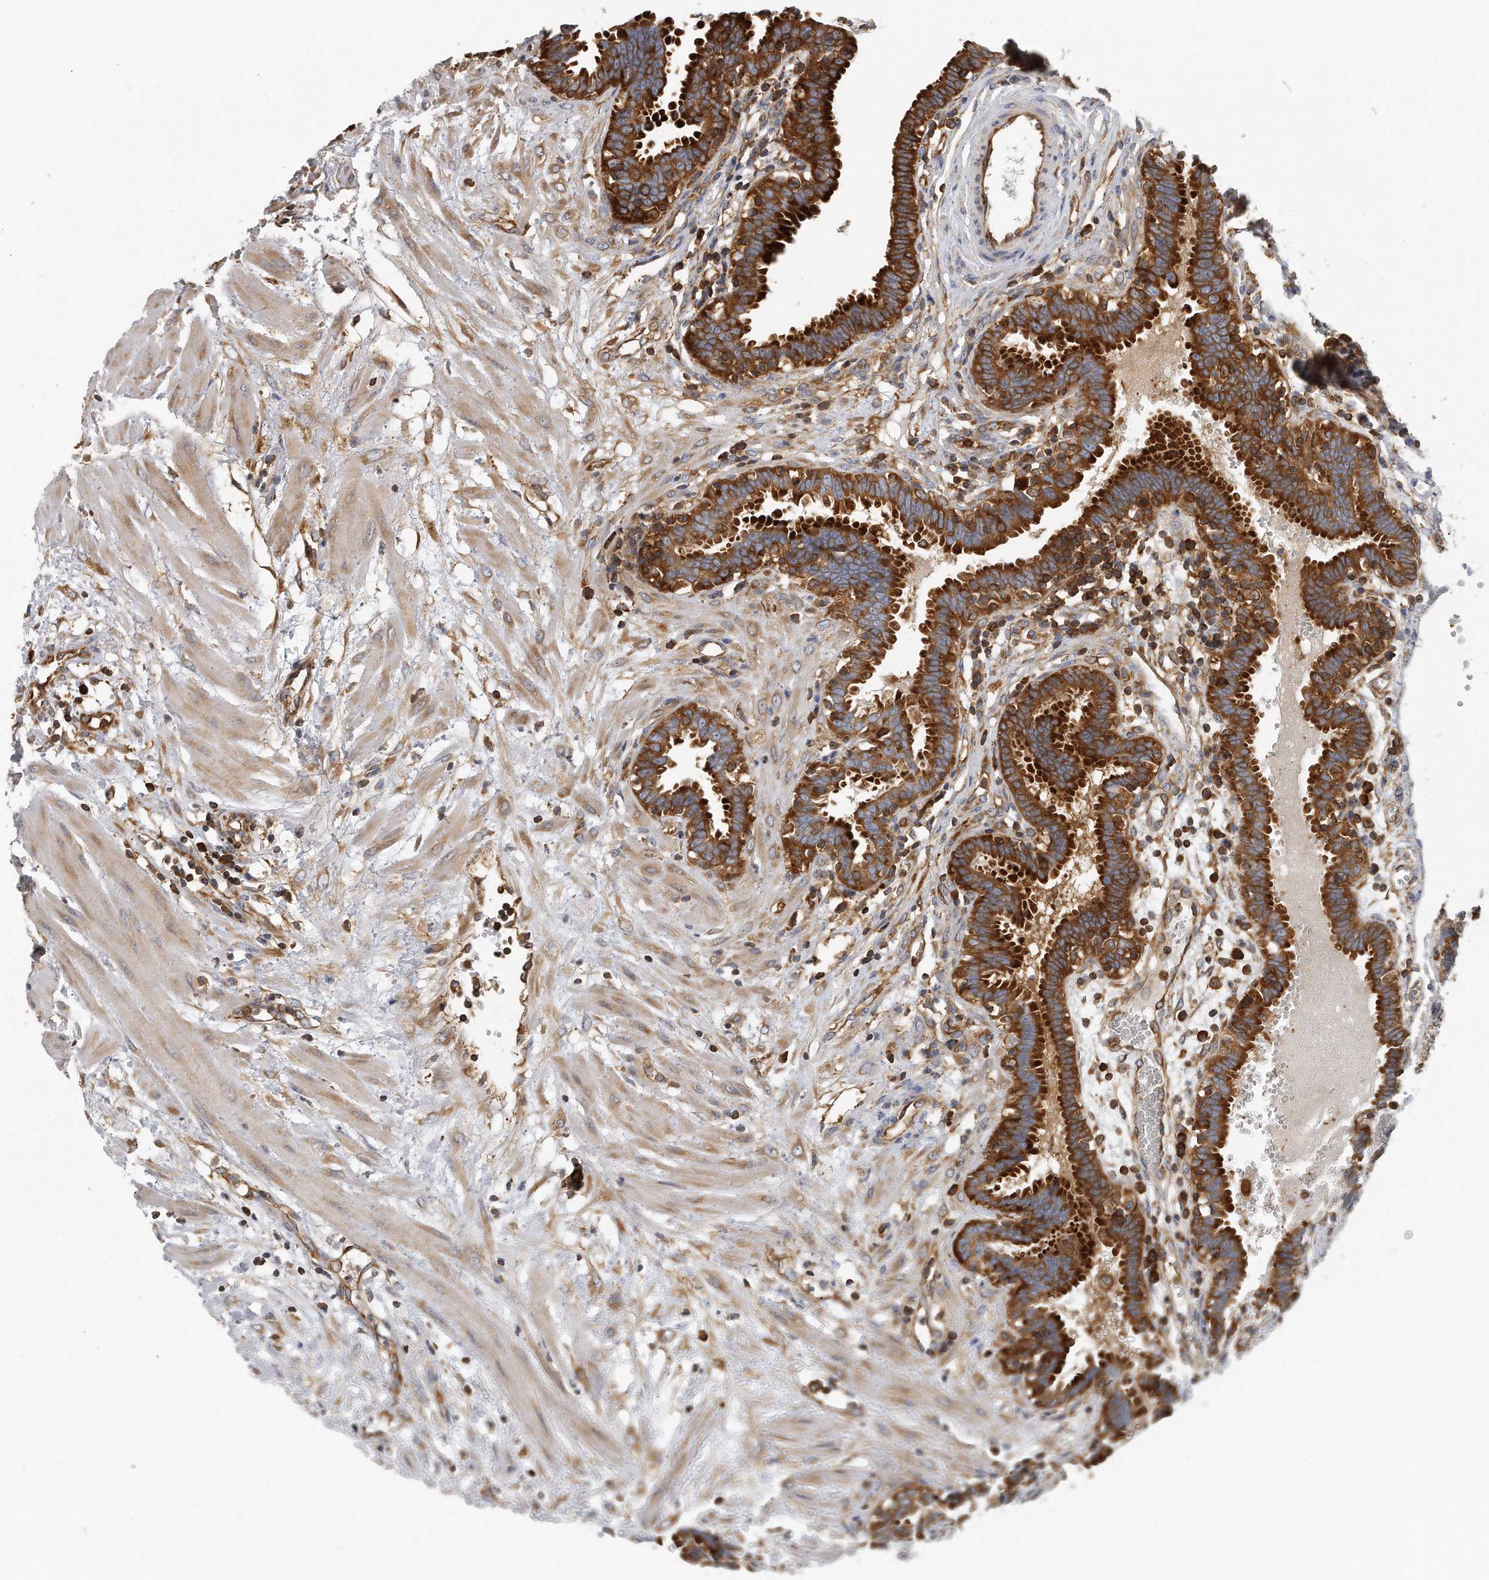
{"staining": {"intensity": "strong", "quantity": ">75%", "location": "cytoplasmic/membranous"}, "tissue": "fallopian tube", "cell_type": "Glandular cells", "image_type": "normal", "snomed": [{"axis": "morphology", "description": "Normal tissue, NOS"}, {"axis": "topography", "description": "Fallopian tube"}, {"axis": "topography", "description": "Placenta"}], "caption": "Fallopian tube stained with DAB IHC displays high levels of strong cytoplasmic/membranous positivity in about >75% of glandular cells.", "gene": "EIF3I", "patient": {"sex": "female", "age": 32}}